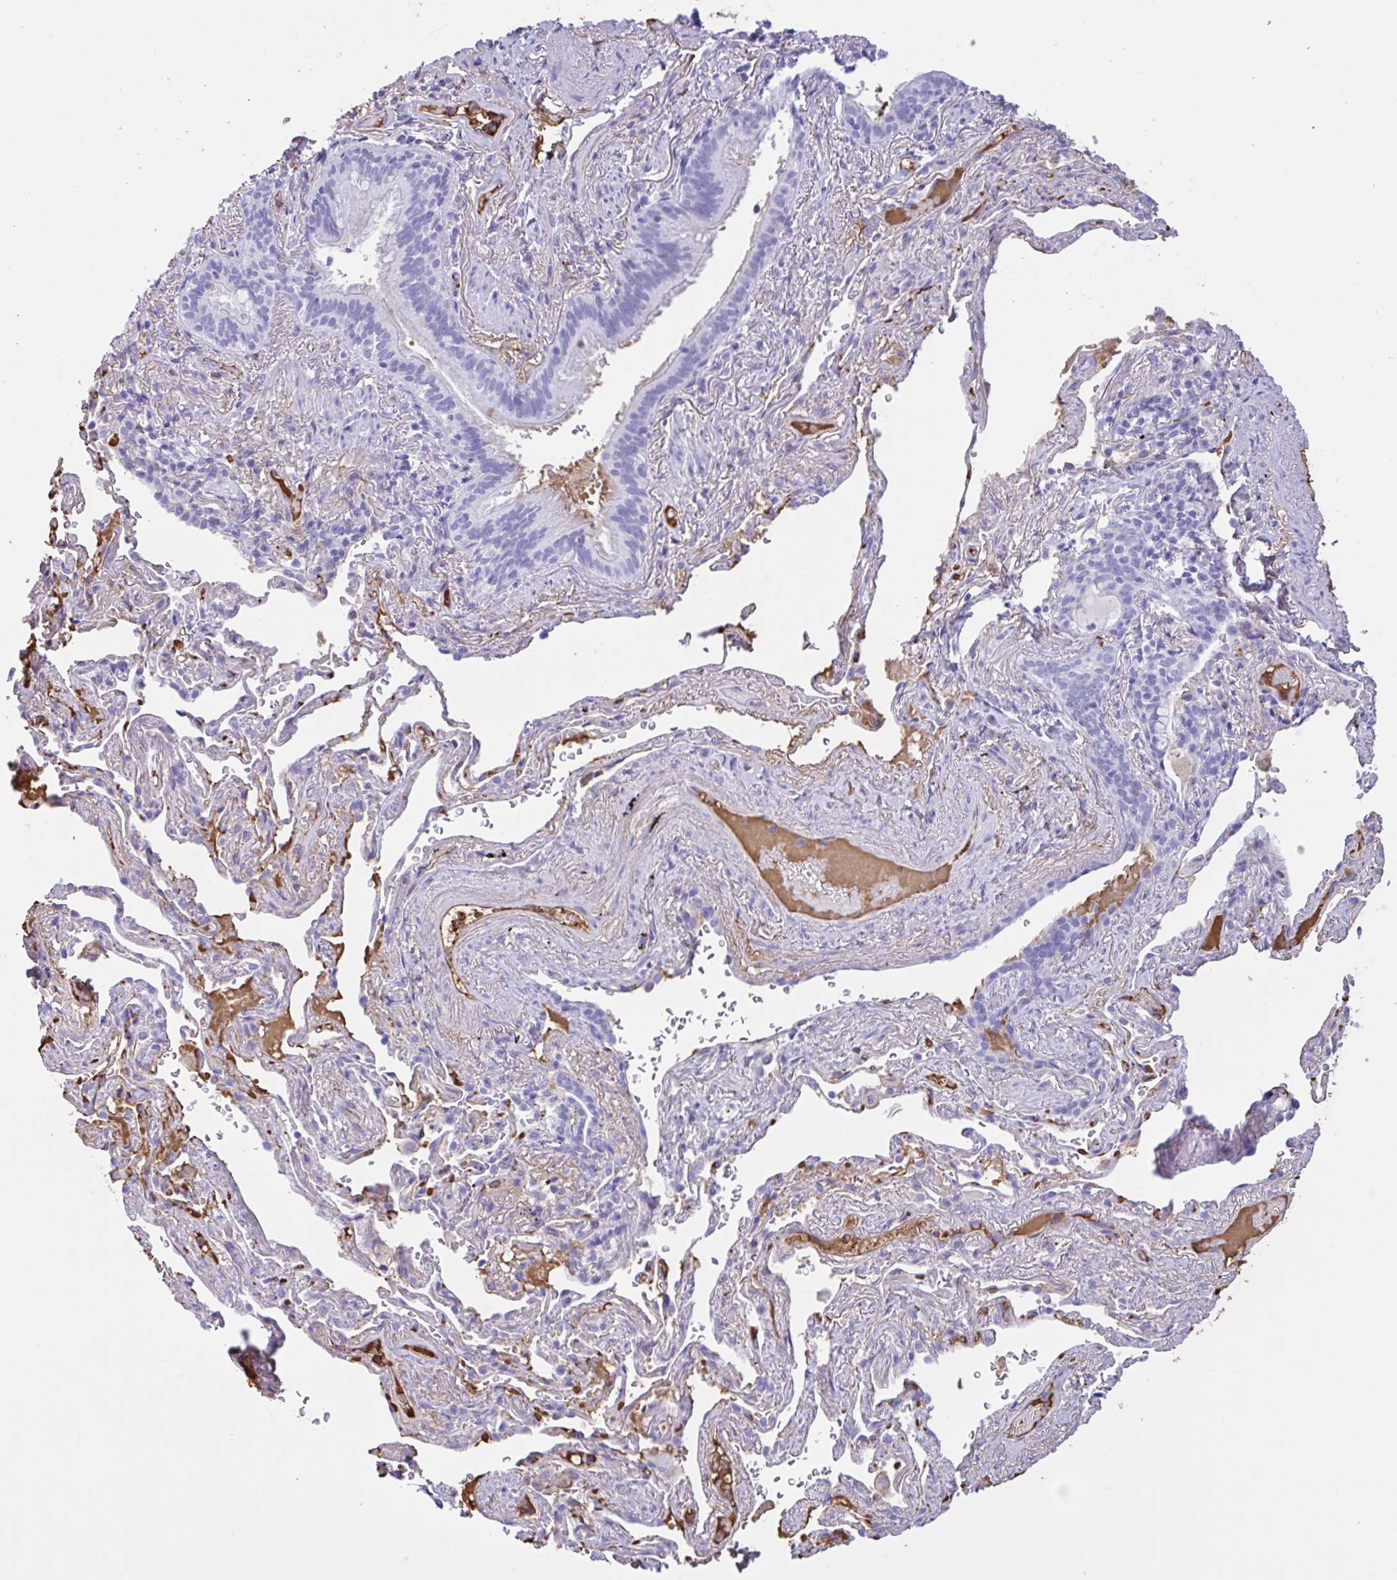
{"staining": {"intensity": "negative", "quantity": "none", "location": "none"}, "tissue": "bronchus", "cell_type": "Respiratory epithelial cells", "image_type": "normal", "snomed": [{"axis": "morphology", "description": "Normal tissue, NOS"}, {"axis": "topography", "description": "Bronchus"}], "caption": "IHC photomicrograph of unremarkable bronchus stained for a protein (brown), which demonstrates no staining in respiratory epithelial cells.", "gene": "LARGE2", "patient": {"sex": "male", "age": 70}}